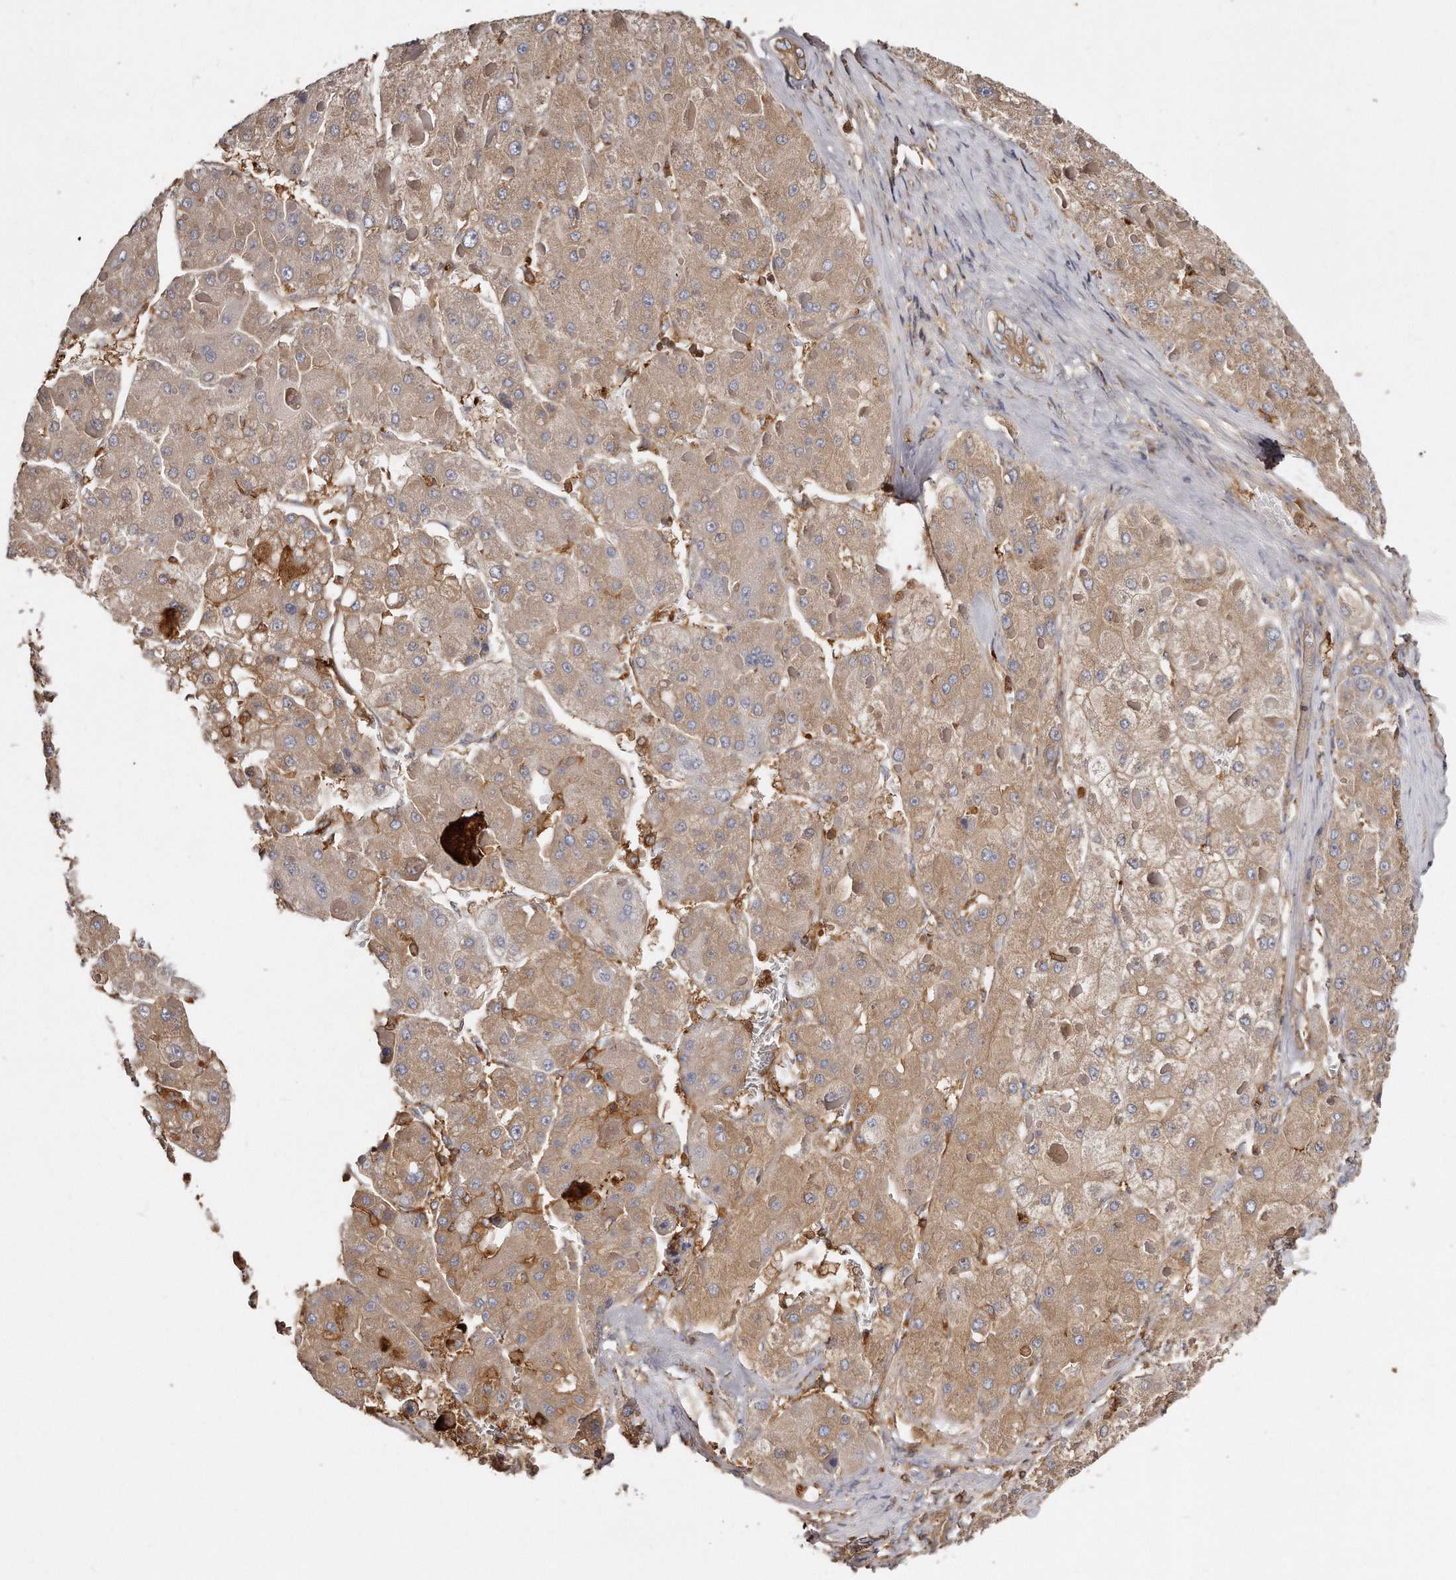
{"staining": {"intensity": "weak", "quantity": ">75%", "location": "cytoplasmic/membranous"}, "tissue": "liver cancer", "cell_type": "Tumor cells", "image_type": "cancer", "snomed": [{"axis": "morphology", "description": "Carcinoma, Hepatocellular, NOS"}, {"axis": "topography", "description": "Liver"}], "caption": "Immunohistochemical staining of human liver hepatocellular carcinoma demonstrates low levels of weak cytoplasmic/membranous protein staining in approximately >75% of tumor cells.", "gene": "CAP1", "patient": {"sex": "female", "age": 73}}